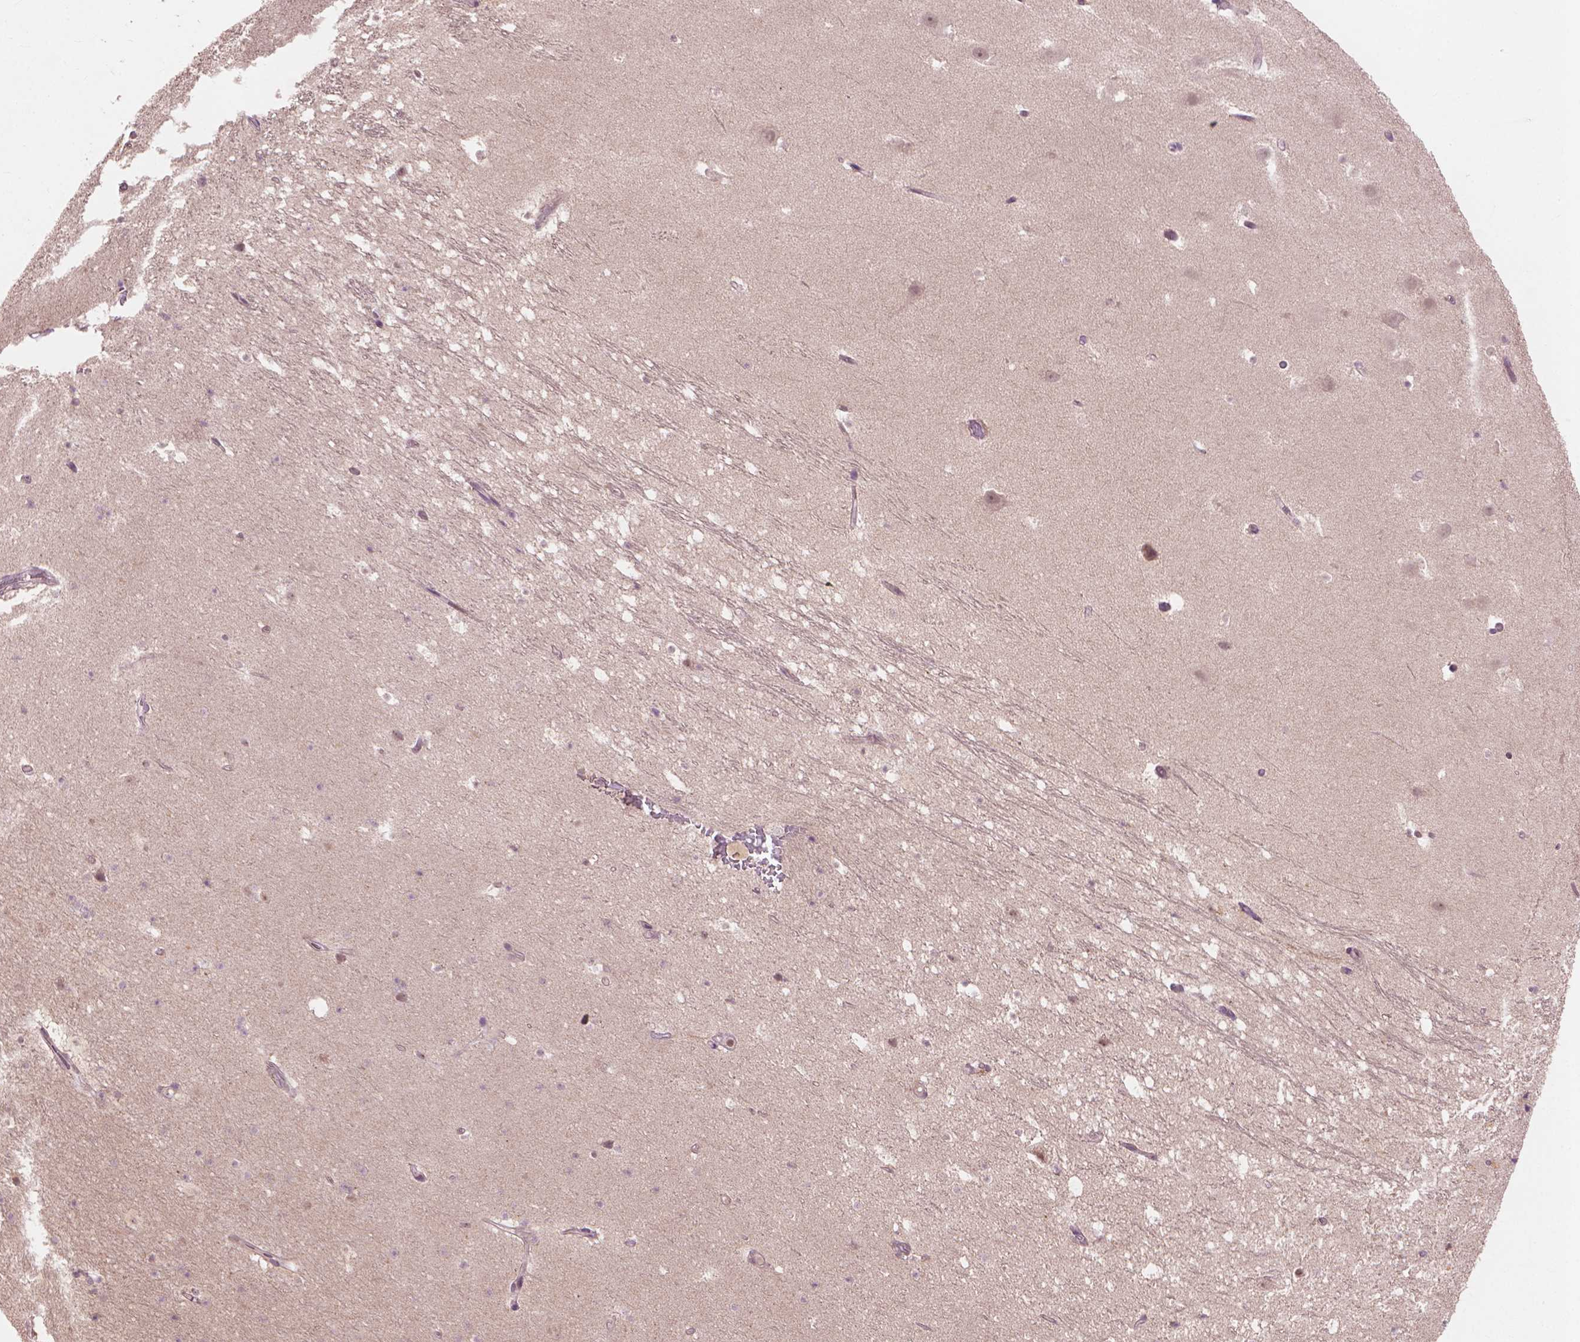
{"staining": {"intensity": "negative", "quantity": "none", "location": "none"}, "tissue": "hippocampus", "cell_type": "Glial cells", "image_type": "normal", "snomed": [{"axis": "morphology", "description": "Normal tissue, NOS"}, {"axis": "topography", "description": "Hippocampus"}], "caption": "This image is of unremarkable hippocampus stained with immunohistochemistry to label a protein in brown with the nuclei are counter-stained blue. There is no positivity in glial cells. (DAB IHC with hematoxylin counter stain).", "gene": "SSU72", "patient": {"sex": "male", "age": 26}}